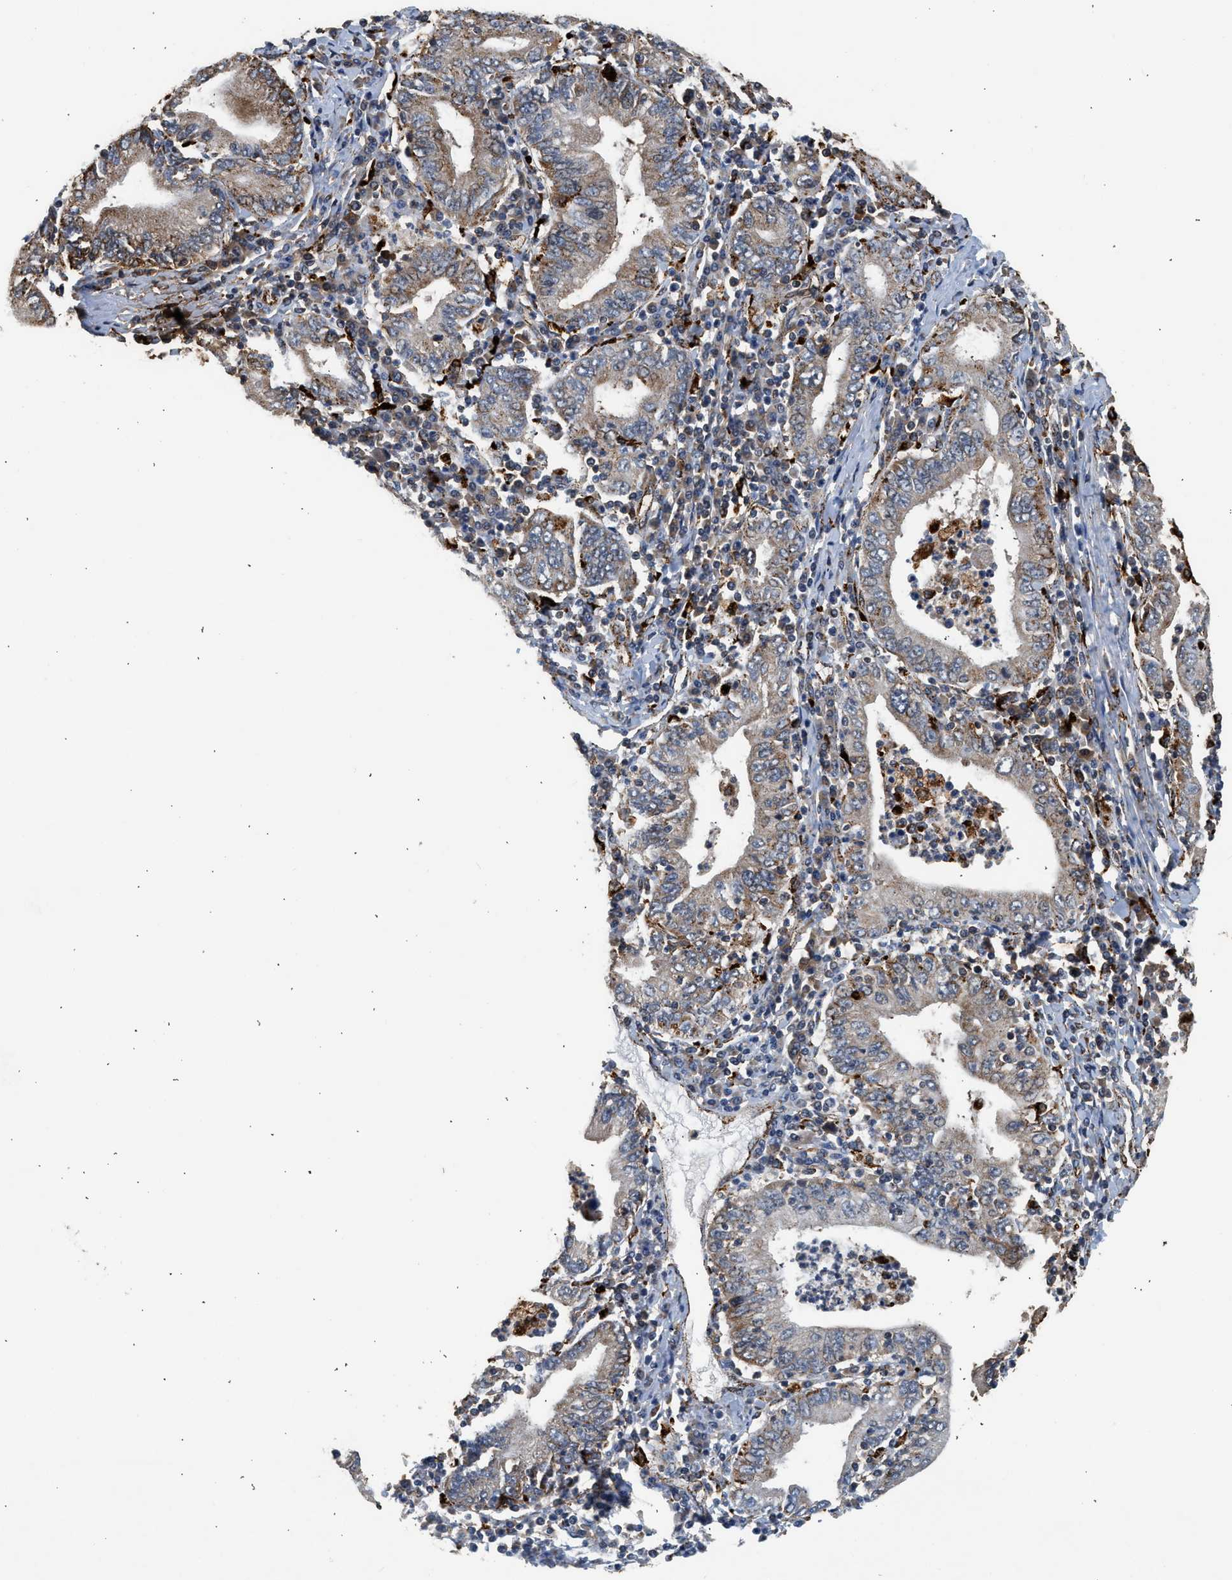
{"staining": {"intensity": "weak", "quantity": "25%-75%", "location": "cytoplasmic/membranous"}, "tissue": "stomach cancer", "cell_type": "Tumor cells", "image_type": "cancer", "snomed": [{"axis": "morphology", "description": "Normal tissue, NOS"}, {"axis": "morphology", "description": "Adenocarcinoma, NOS"}, {"axis": "topography", "description": "Esophagus"}, {"axis": "topography", "description": "Stomach, upper"}, {"axis": "topography", "description": "Peripheral nerve tissue"}], "caption": "High-magnification brightfield microscopy of stomach adenocarcinoma stained with DAB (3,3'-diaminobenzidine) (brown) and counterstained with hematoxylin (blue). tumor cells exhibit weak cytoplasmic/membranous staining is identified in about25%-75% of cells.", "gene": "CTSV", "patient": {"sex": "male", "age": 62}}